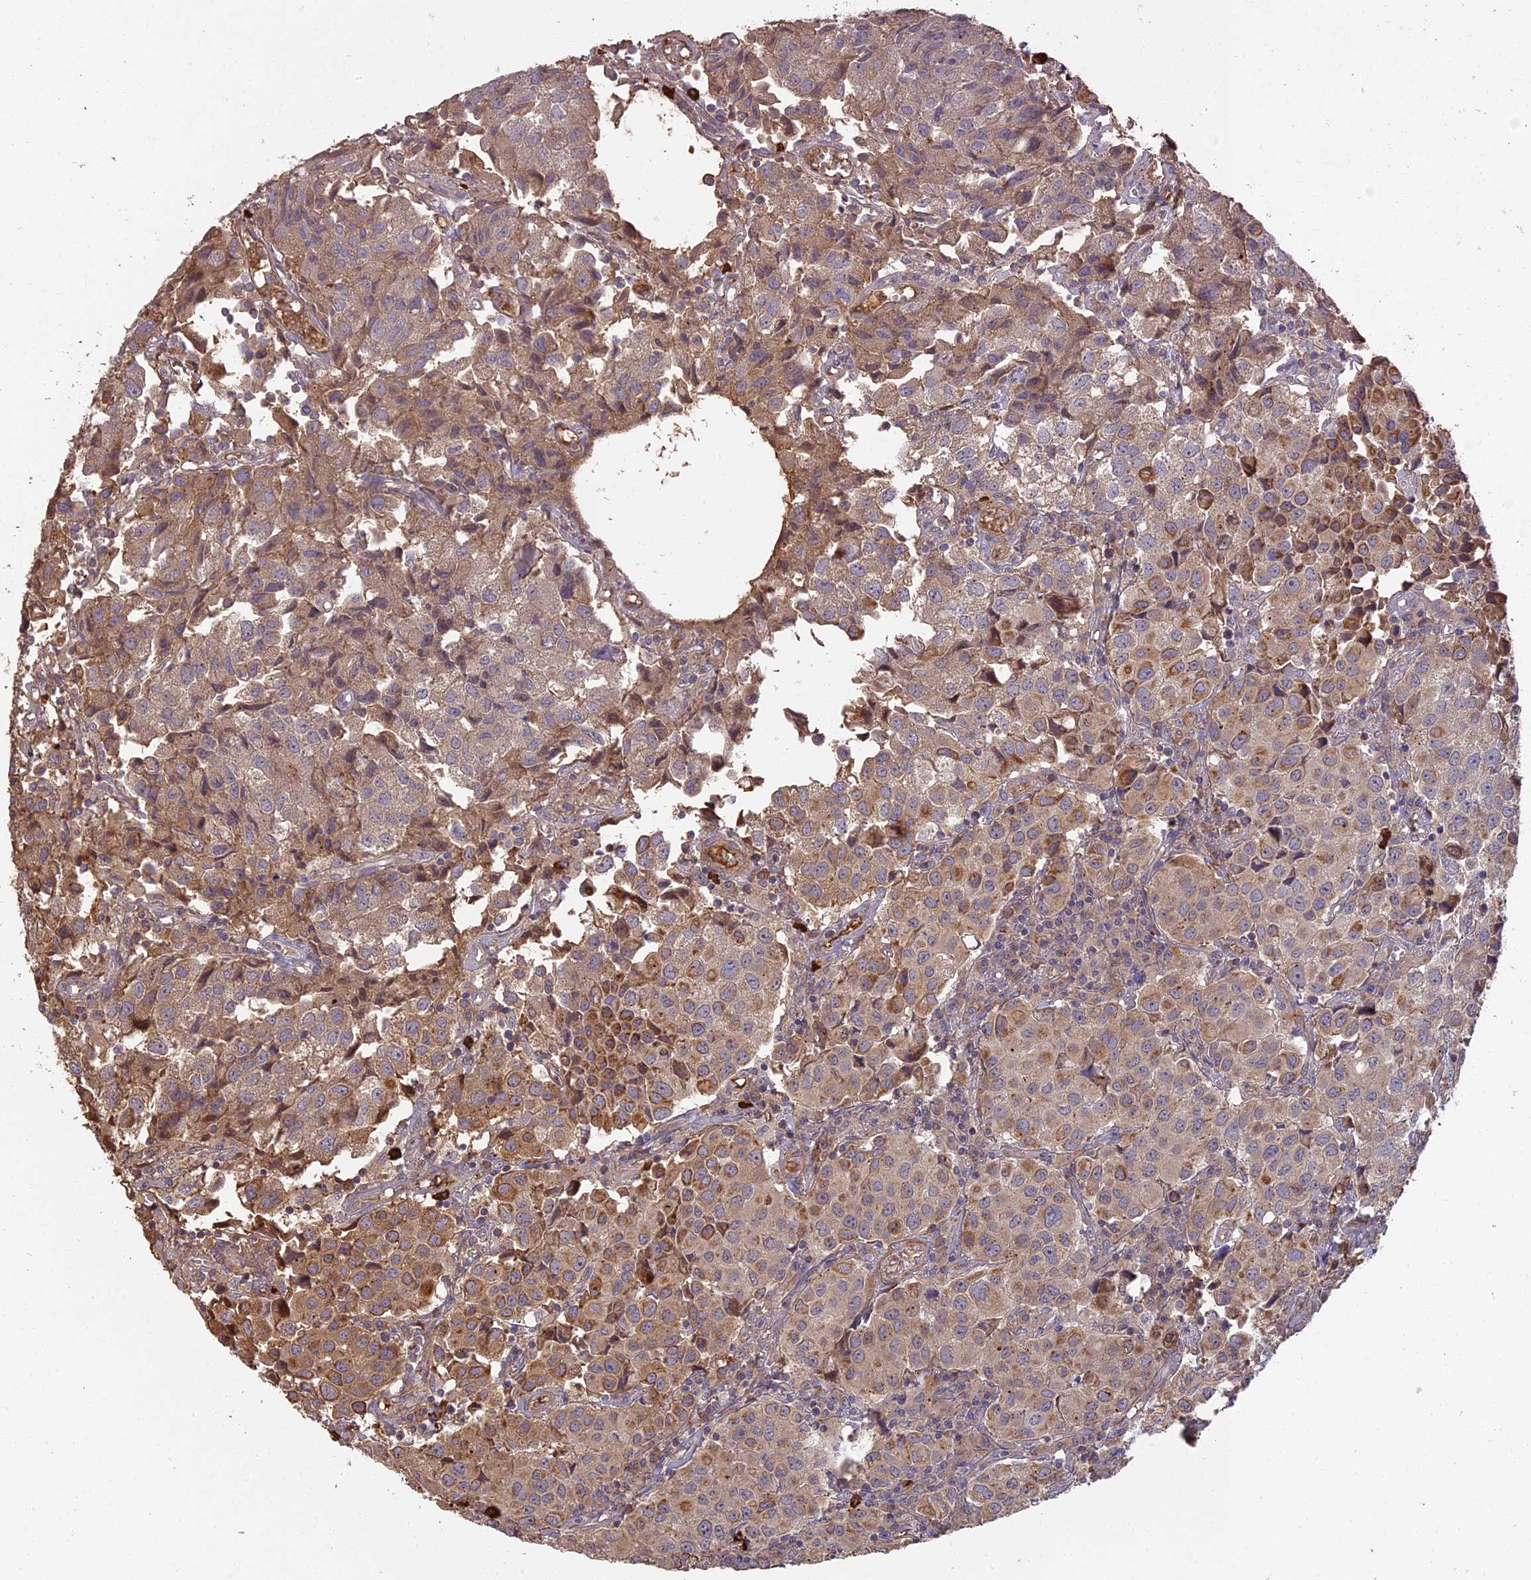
{"staining": {"intensity": "moderate", "quantity": ">75%", "location": "cytoplasmic/membranous"}, "tissue": "urothelial cancer", "cell_type": "Tumor cells", "image_type": "cancer", "snomed": [{"axis": "morphology", "description": "Urothelial carcinoma, High grade"}, {"axis": "topography", "description": "Urinary bladder"}], "caption": "Urothelial carcinoma (high-grade) tissue reveals moderate cytoplasmic/membranous staining in about >75% of tumor cells", "gene": "ERMAP", "patient": {"sex": "female", "age": 75}}